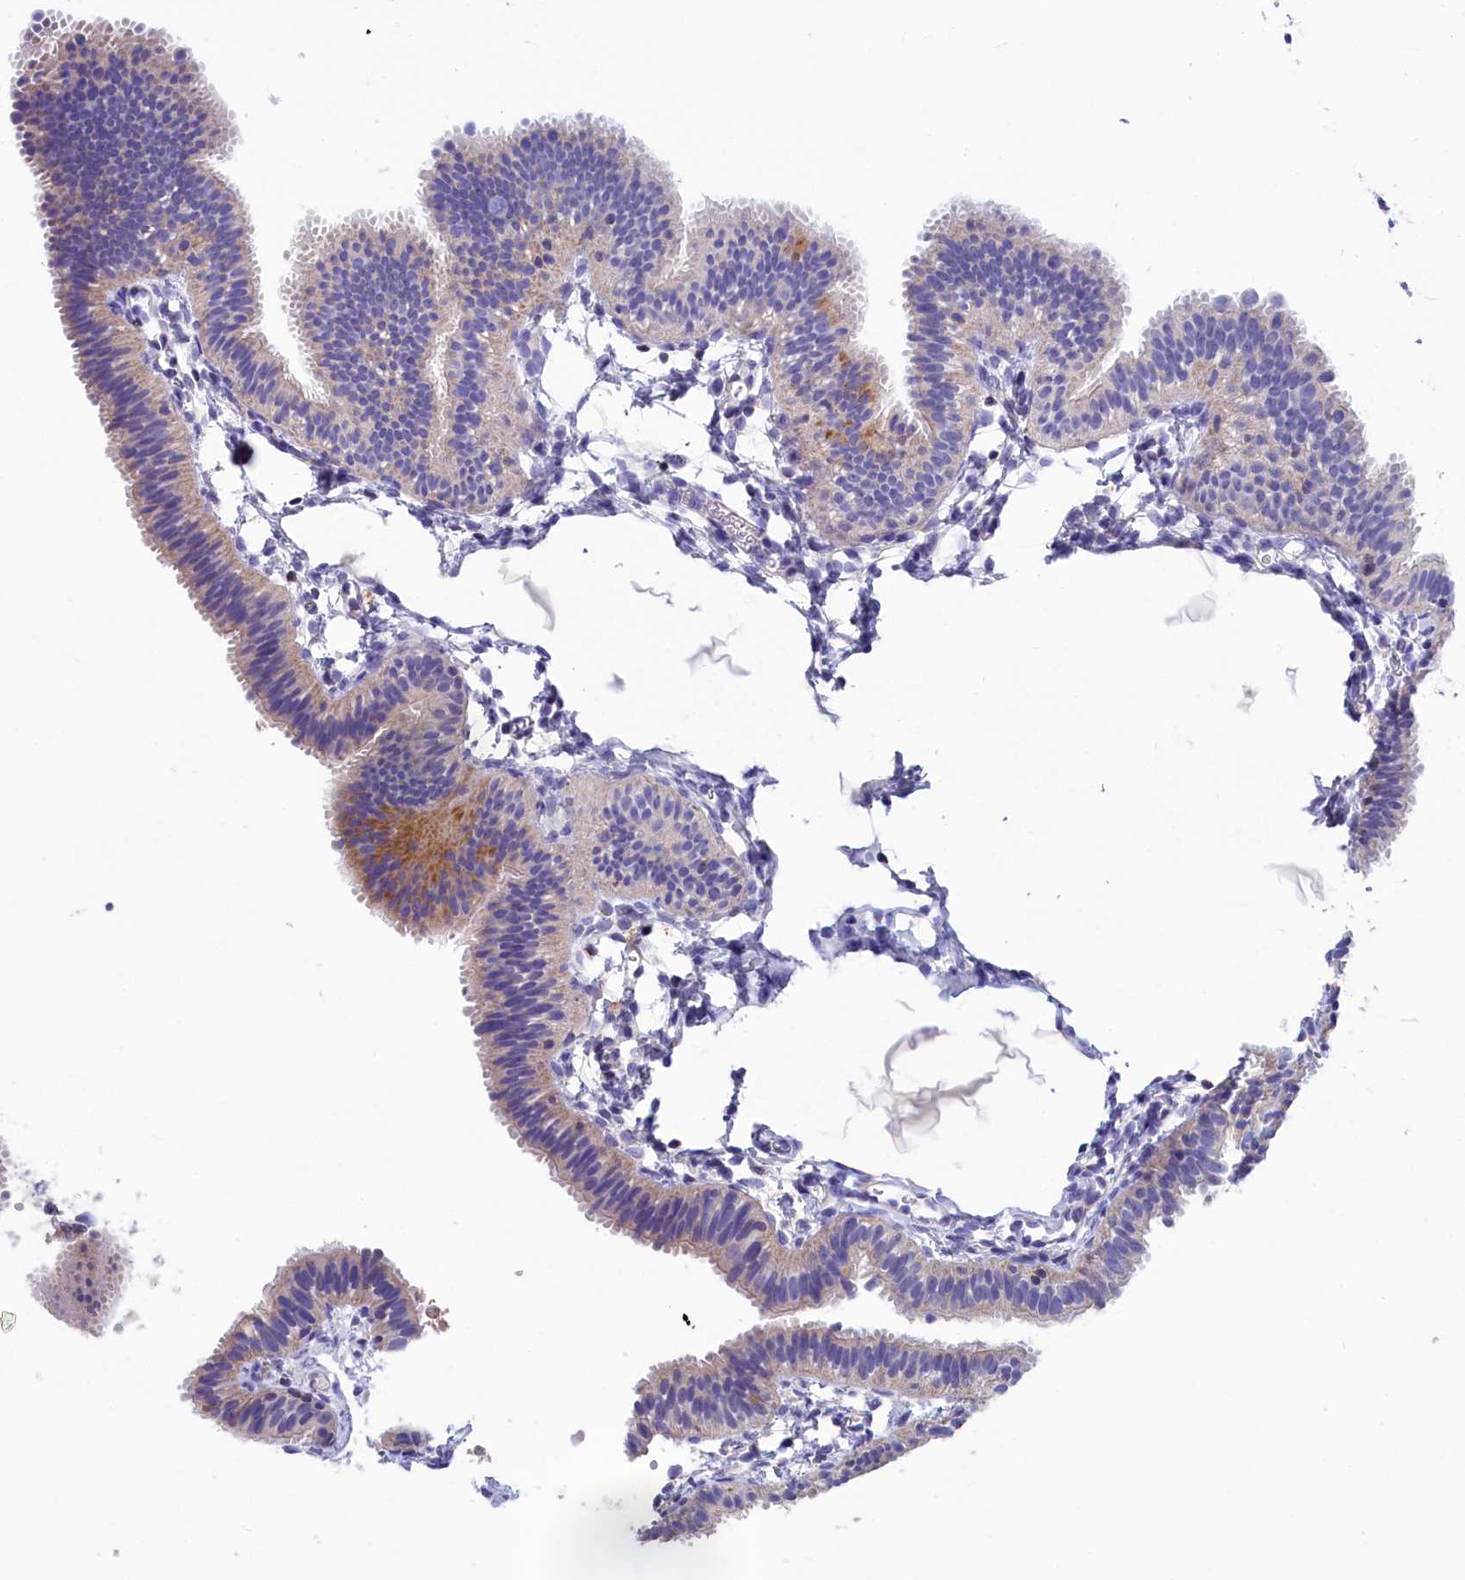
{"staining": {"intensity": "moderate", "quantity": "<25%", "location": "cytoplasmic/membranous"}, "tissue": "fallopian tube", "cell_type": "Glandular cells", "image_type": "normal", "snomed": [{"axis": "morphology", "description": "Normal tissue, NOS"}, {"axis": "topography", "description": "Fallopian tube"}], "caption": "High-power microscopy captured an IHC micrograph of normal fallopian tube, revealing moderate cytoplasmic/membranous staining in about <25% of glandular cells. (Brightfield microscopy of DAB IHC at high magnification).", "gene": "PRDM12", "patient": {"sex": "female", "age": 35}}